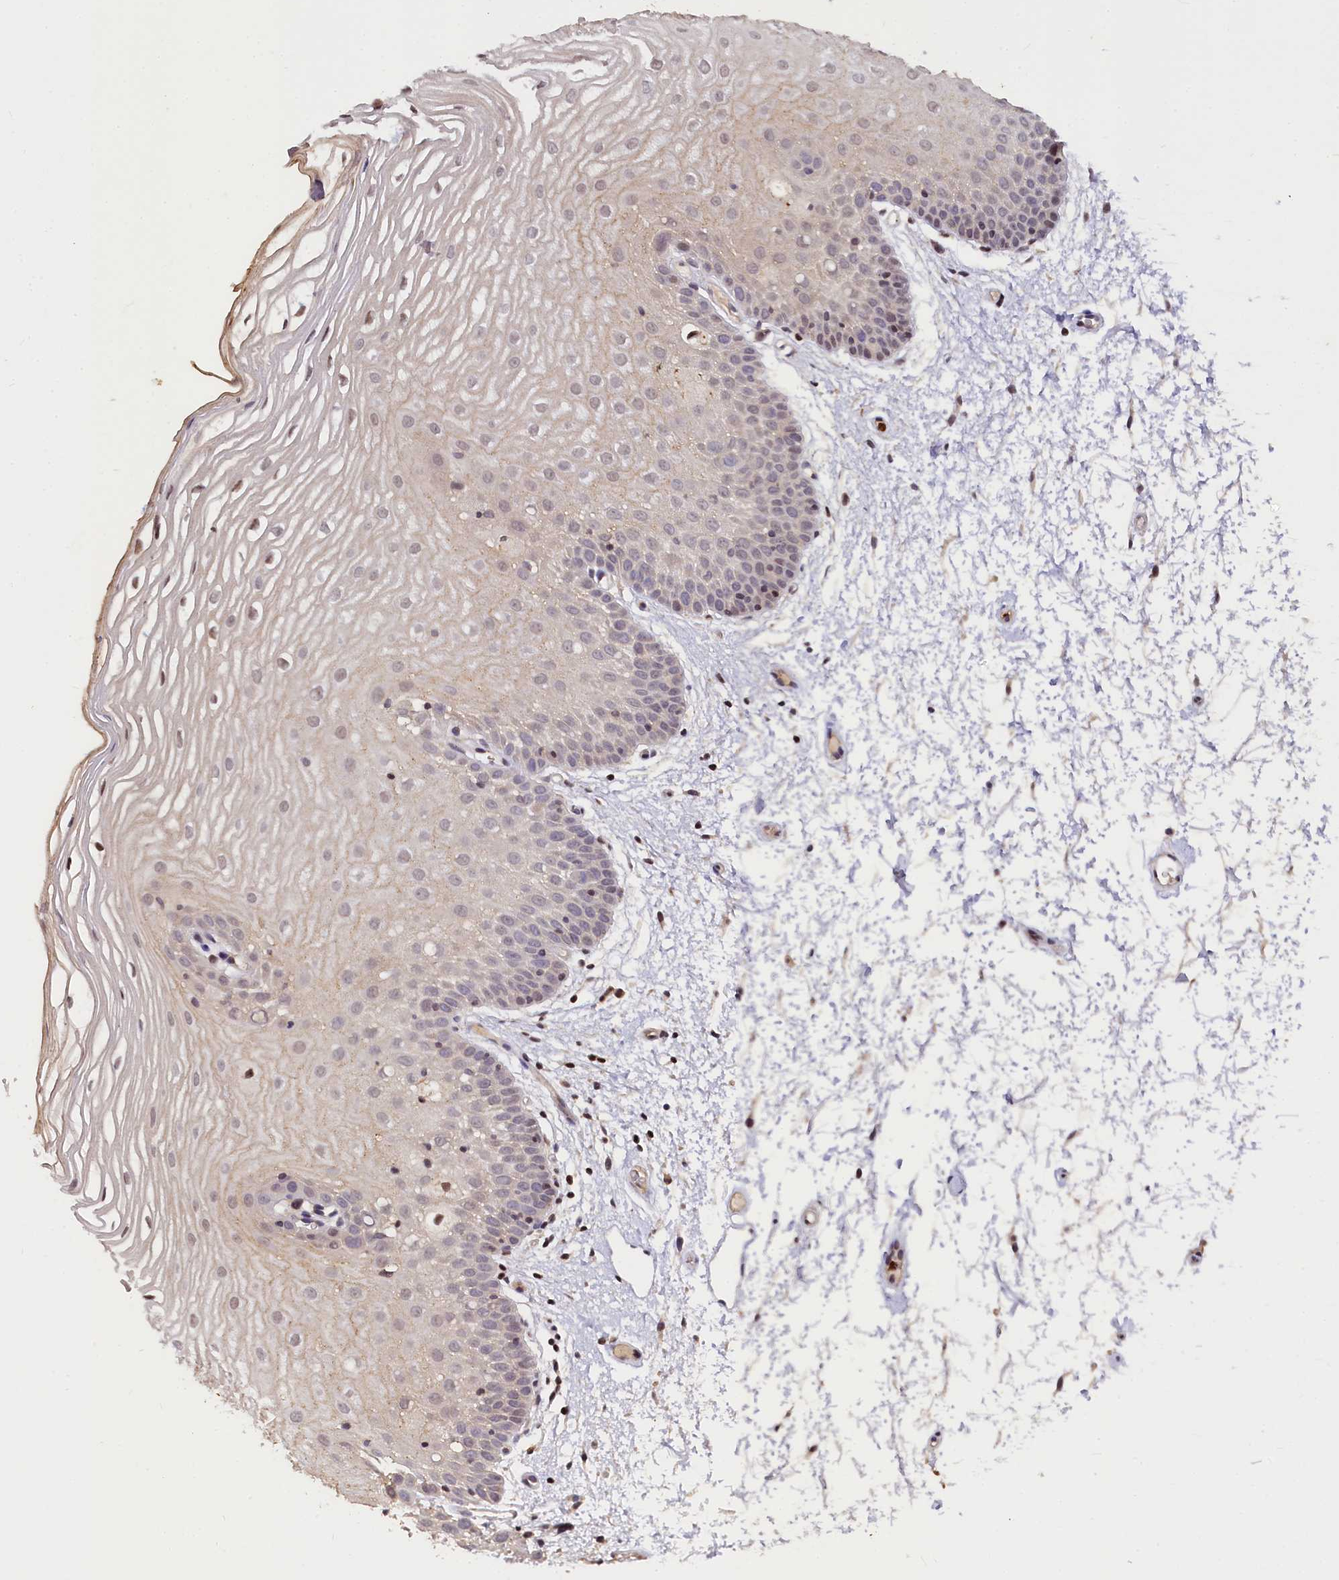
{"staining": {"intensity": "moderate", "quantity": "<25%", "location": "cytoplasmic/membranous"}, "tissue": "oral mucosa", "cell_type": "Squamous epithelial cells", "image_type": "normal", "snomed": [{"axis": "morphology", "description": "Normal tissue, NOS"}, {"axis": "topography", "description": "Oral tissue"}, {"axis": "topography", "description": "Tounge, NOS"}], "caption": "Immunohistochemistry photomicrograph of normal oral mucosa stained for a protein (brown), which displays low levels of moderate cytoplasmic/membranous staining in approximately <25% of squamous epithelial cells.", "gene": "ATG101", "patient": {"sex": "female", "age": 73}}